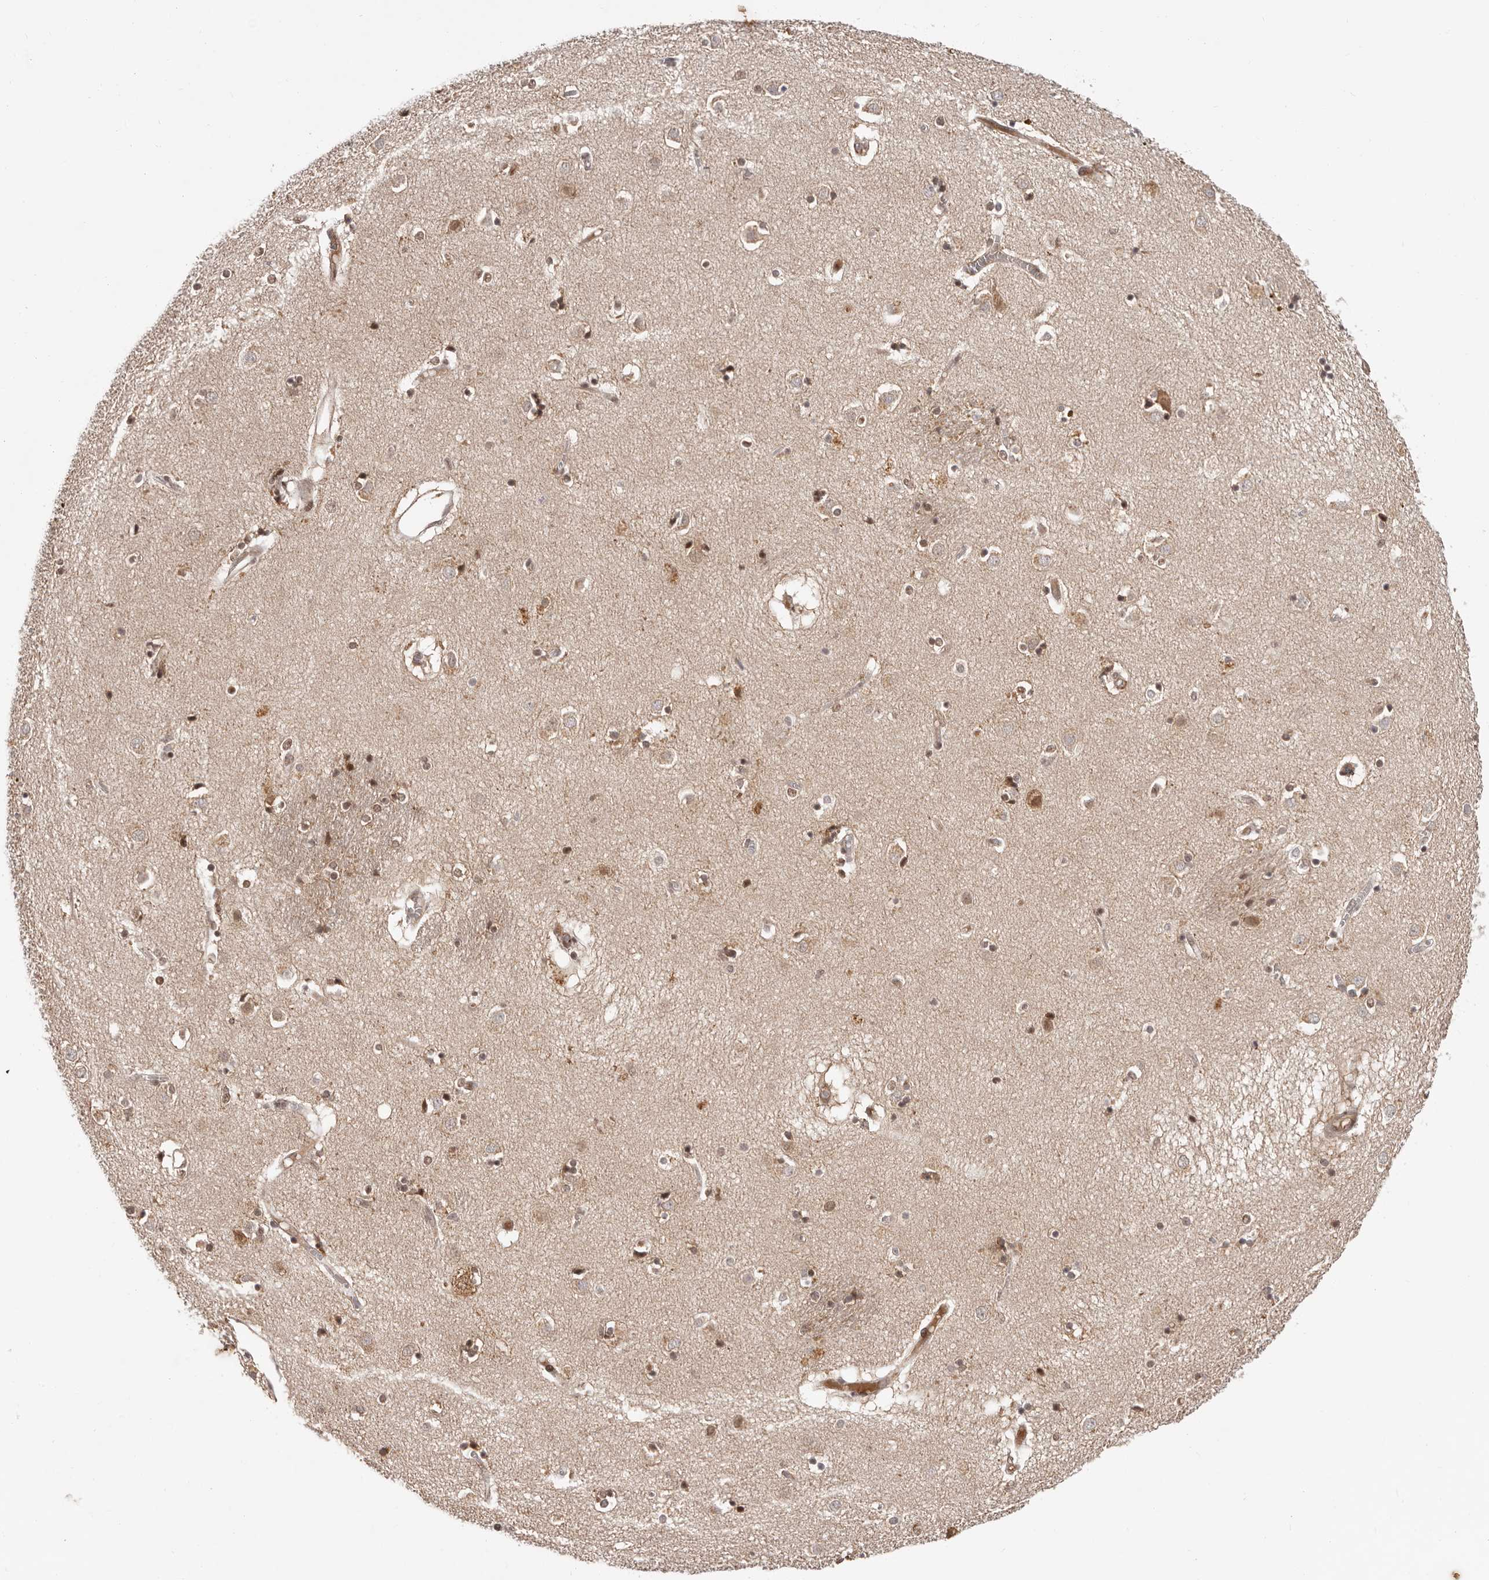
{"staining": {"intensity": "moderate", "quantity": "25%-75%", "location": "cytoplasmic/membranous,nuclear"}, "tissue": "caudate", "cell_type": "Glial cells", "image_type": "normal", "snomed": [{"axis": "morphology", "description": "Normal tissue, NOS"}, {"axis": "topography", "description": "Lateral ventricle wall"}], "caption": "Glial cells display medium levels of moderate cytoplasmic/membranous,nuclear expression in approximately 25%-75% of cells in normal human caudate.", "gene": "TBX5", "patient": {"sex": "male", "age": 70}}